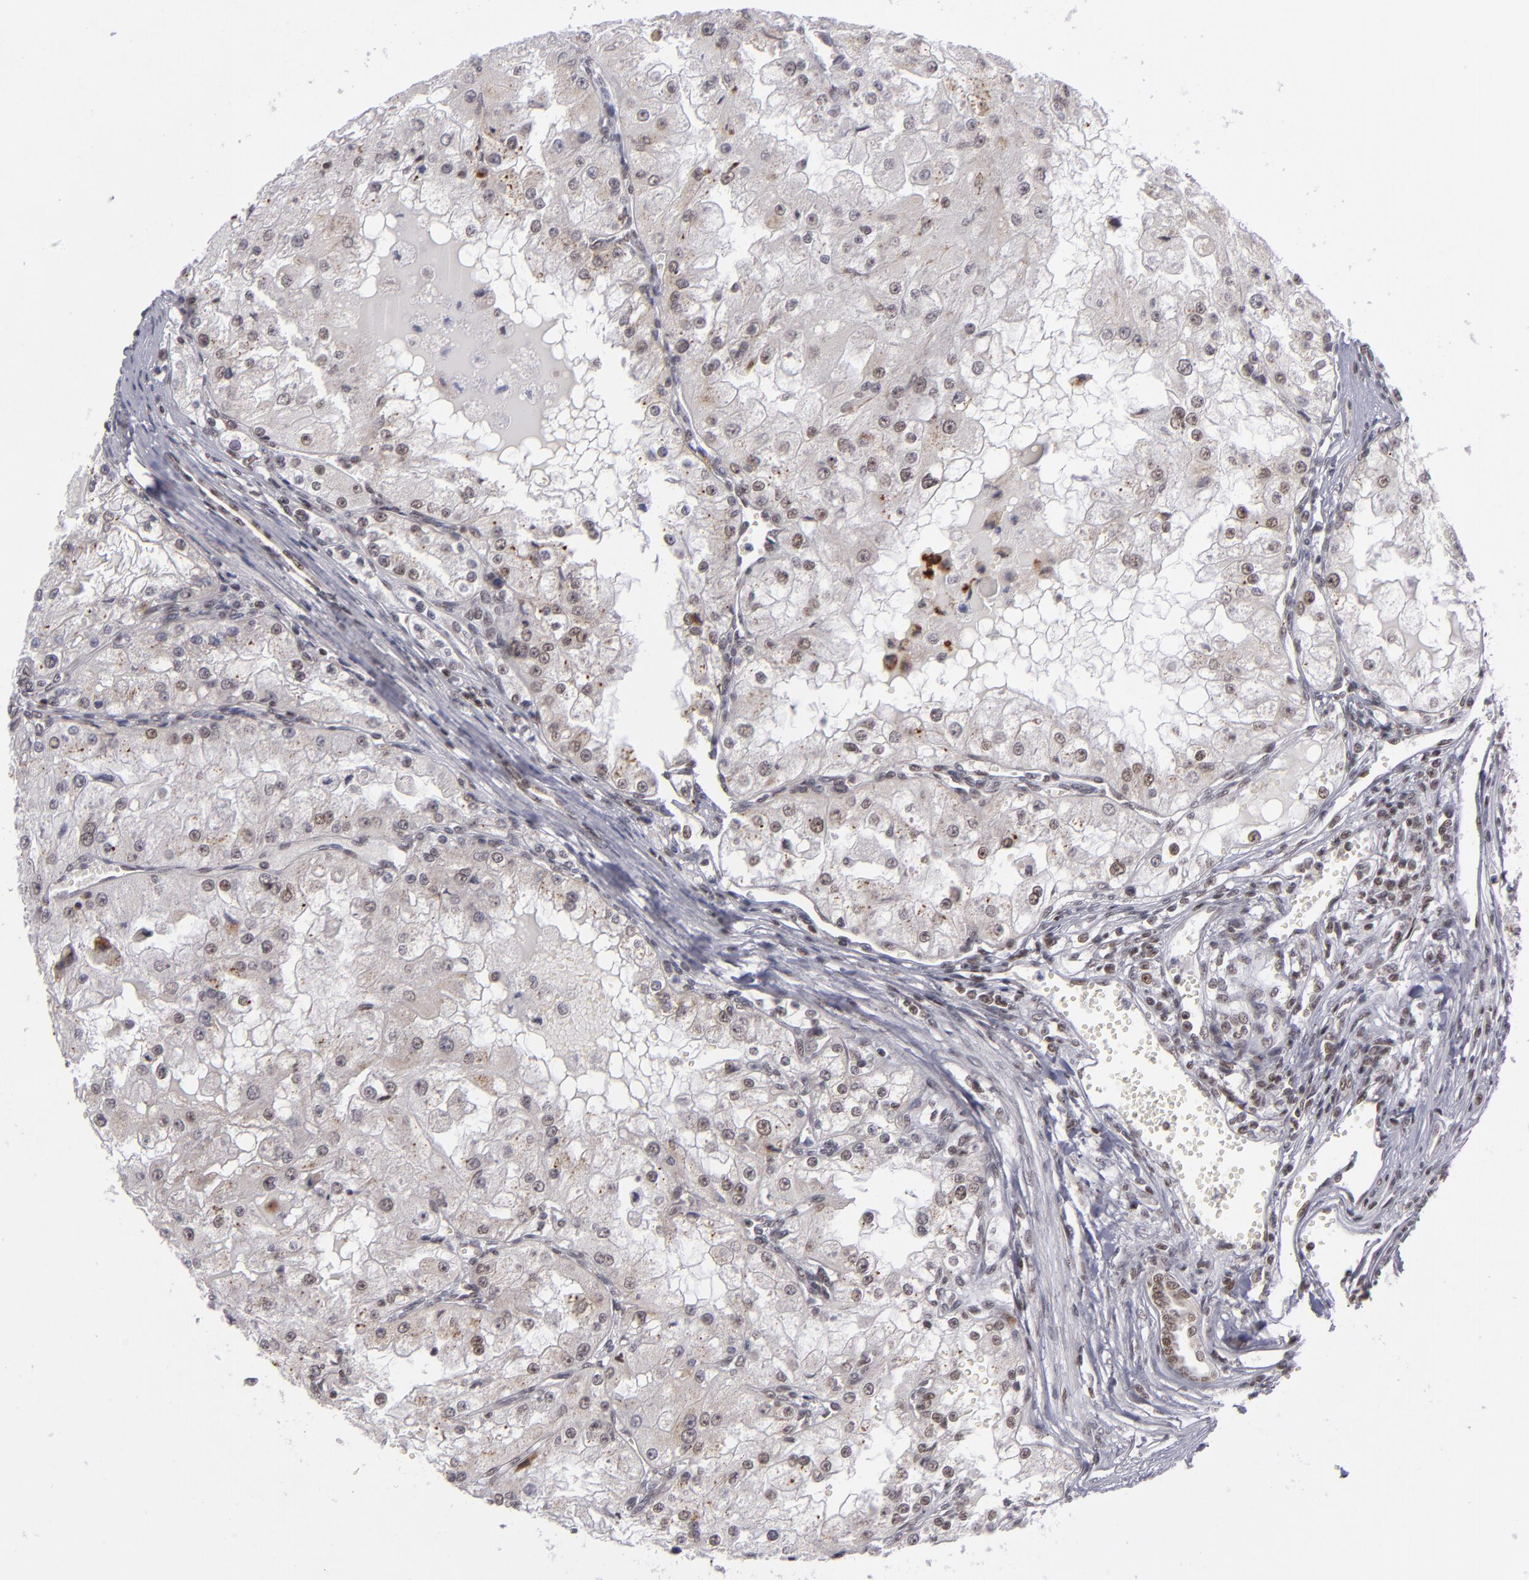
{"staining": {"intensity": "strong", "quantity": "25%-75%", "location": "nuclear"}, "tissue": "renal cancer", "cell_type": "Tumor cells", "image_type": "cancer", "snomed": [{"axis": "morphology", "description": "Adenocarcinoma, NOS"}, {"axis": "topography", "description": "Kidney"}], "caption": "The immunohistochemical stain shows strong nuclear staining in tumor cells of renal cancer (adenocarcinoma) tissue.", "gene": "MLLT3", "patient": {"sex": "female", "age": 74}}